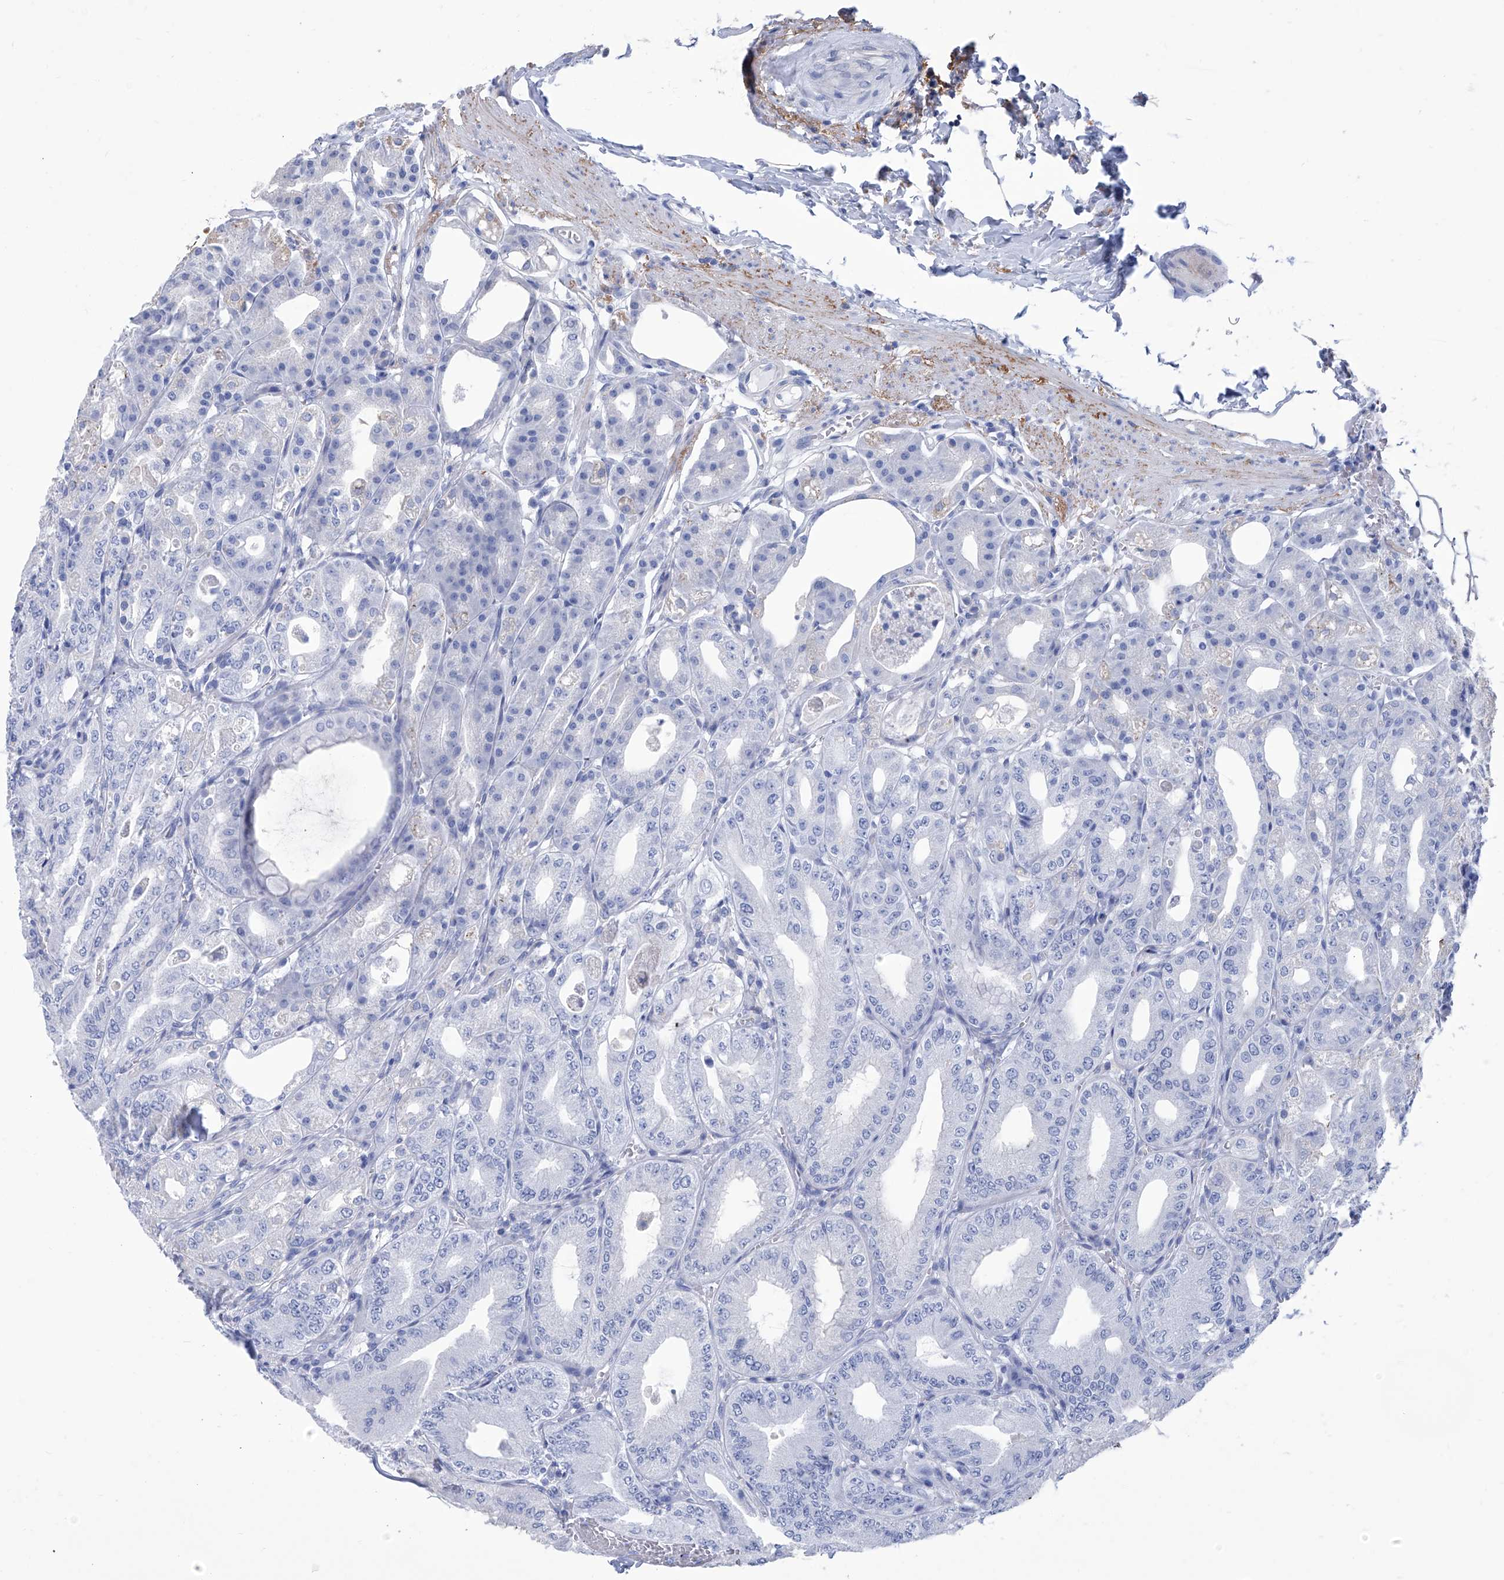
{"staining": {"intensity": "negative", "quantity": "none", "location": "none"}, "tissue": "stomach", "cell_type": "Glandular cells", "image_type": "normal", "snomed": [{"axis": "morphology", "description": "Normal tissue, NOS"}, {"axis": "topography", "description": "Stomach, lower"}], "caption": "IHC image of benign stomach: human stomach stained with DAB displays no significant protein staining in glandular cells.", "gene": "SMS", "patient": {"sex": "male", "age": 71}}